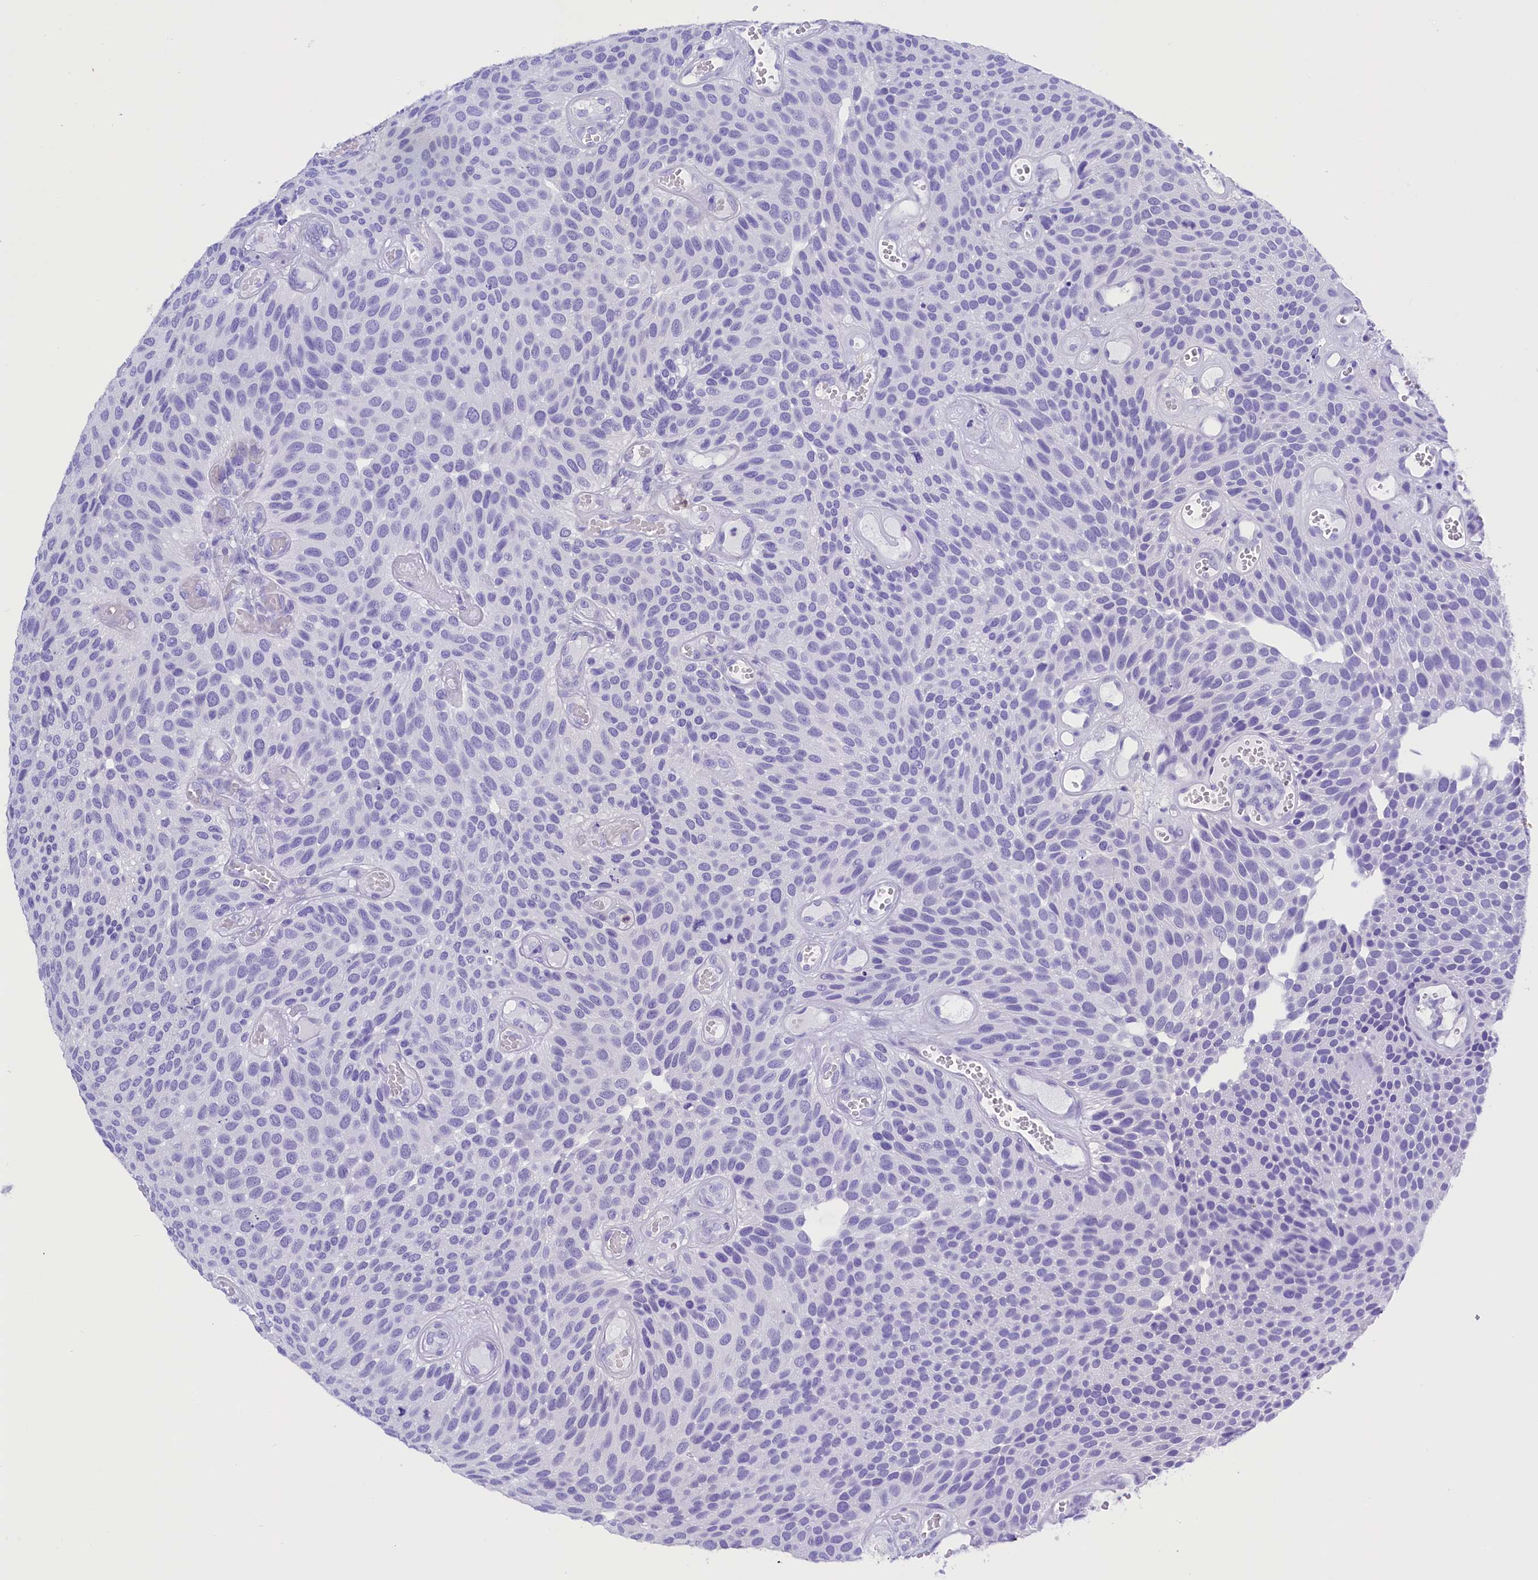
{"staining": {"intensity": "negative", "quantity": "none", "location": "none"}, "tissue": "urothelial cancer", "cell_type": "Tumor cells", "image_type": "cancer", "snomed": [{"axis": "morphology", "description": "Urothelial carcinoma, Low grade"}, {"axis": "topography", "description": "Urinary bladder"}], "caption": "Immunohistochemistry of human urothelial cancer displays no positivity in tumor cells.", "gene": "CLC", "patient": {"sex": "male", "age": 89}}